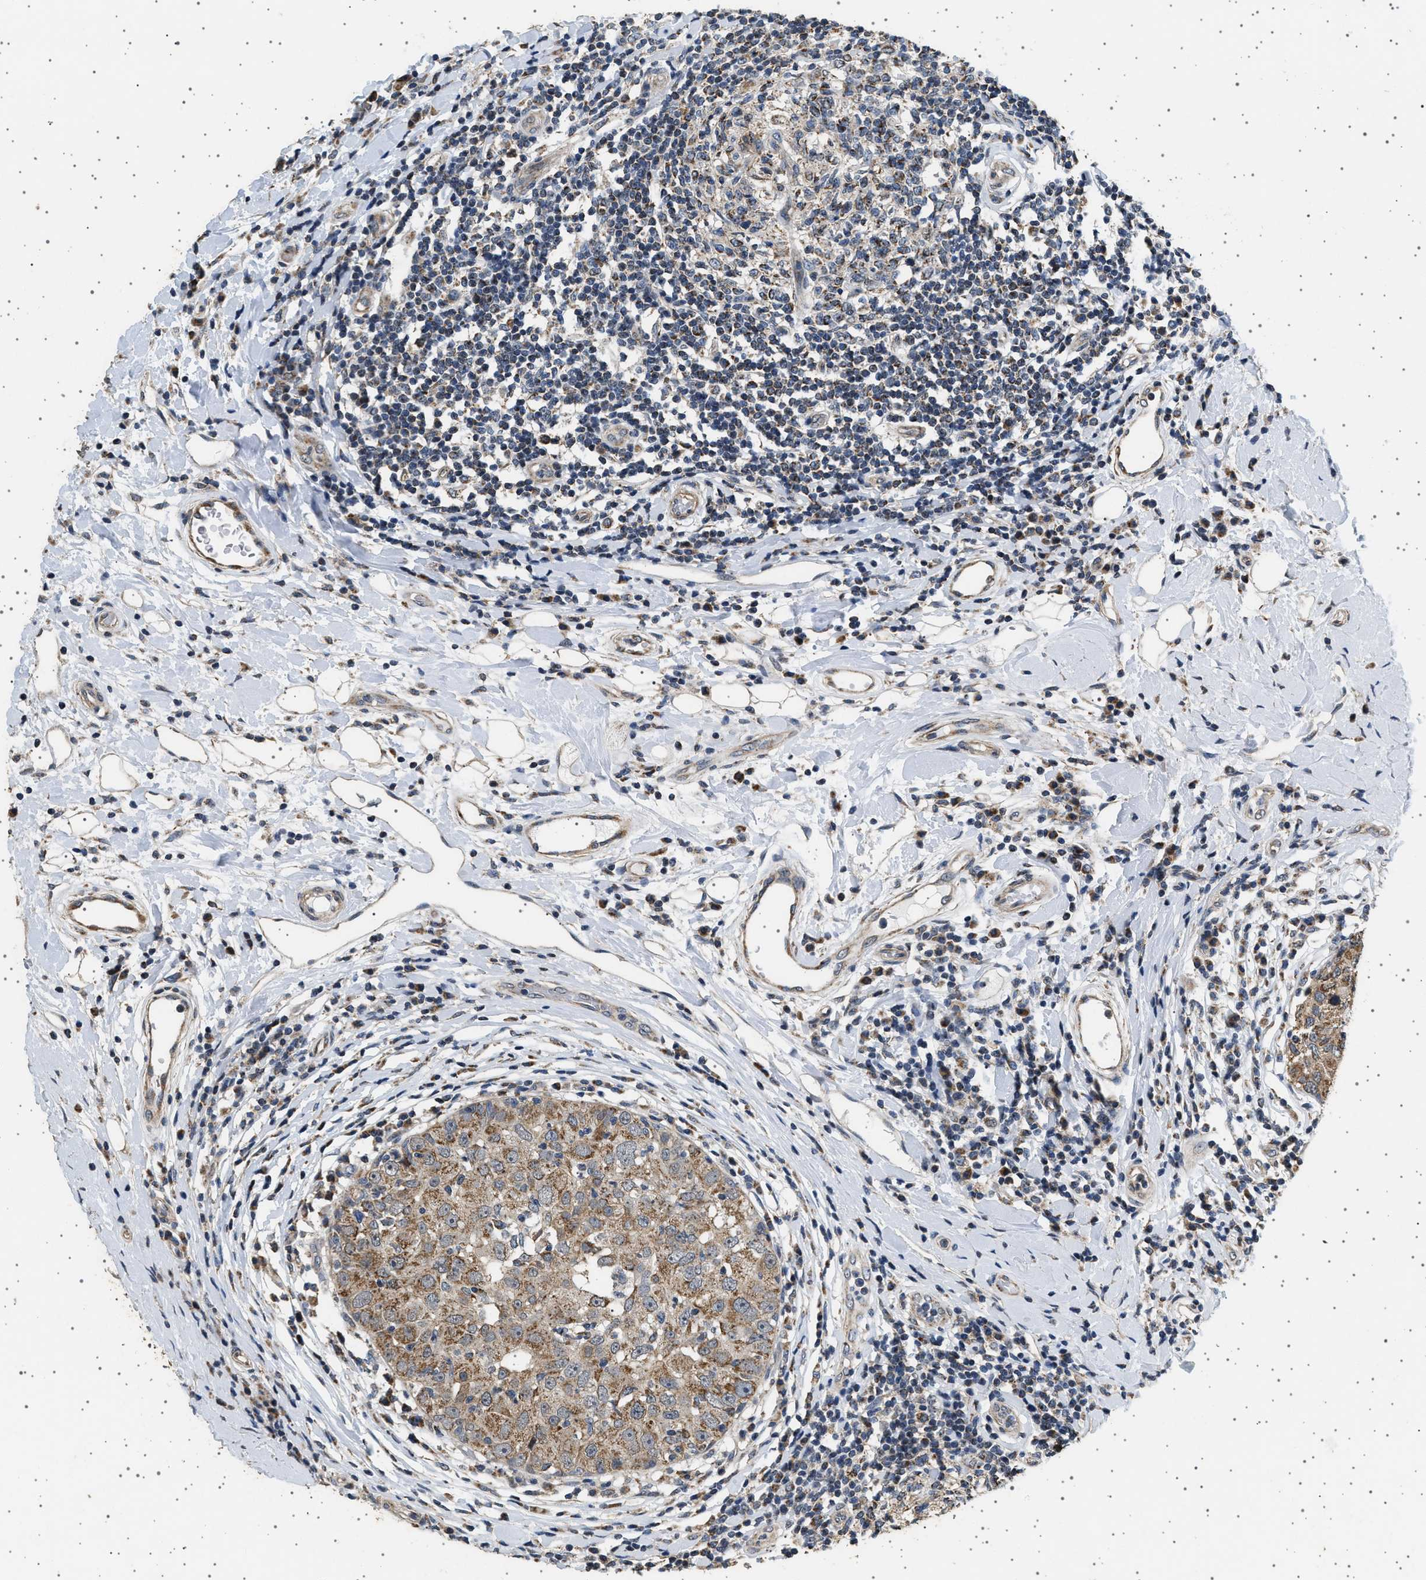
{"staining": {"intensity": "moderate", "quantity": ">75%", "location": "cytoplasmic/membranous"}, "tissue": "breast cancer", "cell_type": "Tumor cells", "image_type": "cancer", "snomed": [{"axis": "morphology", "description": "Duct carcinoma"}, {"axis": "topography", "description": "Breast"}], "caption": "Protein expression by immunohistochemistry displays moderate cytoplasmic/membranous staining in approximately >75% of tumor cells in breast cancer (intraductal carcinoma). Using DAB (brown) and hematoxylin (blue) stains, captured at high magnification using brightfield microscopy.", "gene": "KCNA4", "patient": {"sex": "female", "age": 27}}